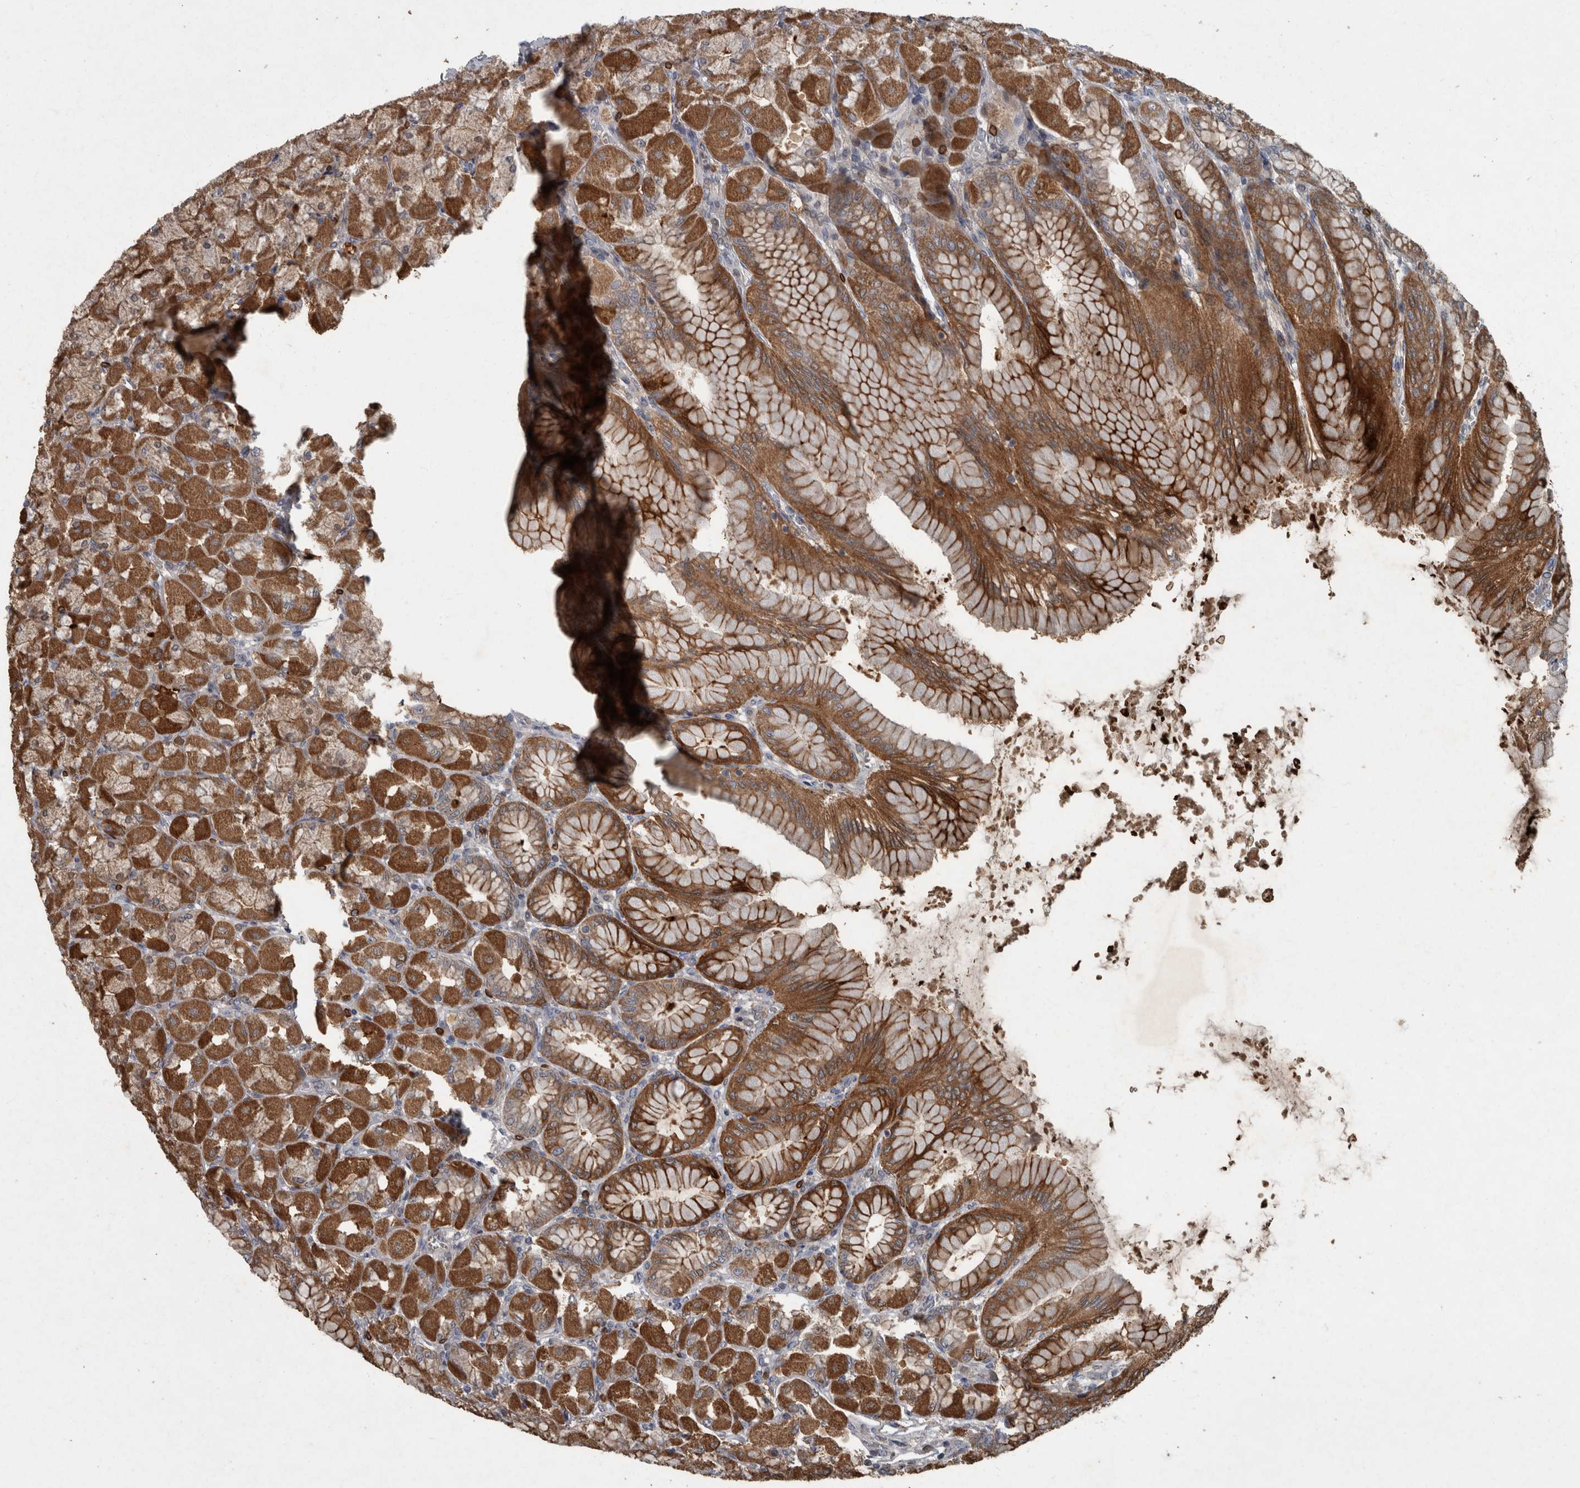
{"staining": {"intensity": "moderate", "quantity": ">75%", "location": "cytoplasmic/membranous"}, "tissue": "stomach", "cell_type": "Glandular cells", "image_type": "normal", "snomed": [{"axis": "morphology", "description": "Normal tissue, NOS"}, {"axis": "topography", "description": "Stomach, upper"}], "caption": "About >75% of glandular cells in benign human stomach exhibit moderate cytoplasmic/membranous protein positivity as visualized by brown immunohistochemical staining.", "gene": "PPP1R3C", "patient": {"sex": "female", "age": 56}}